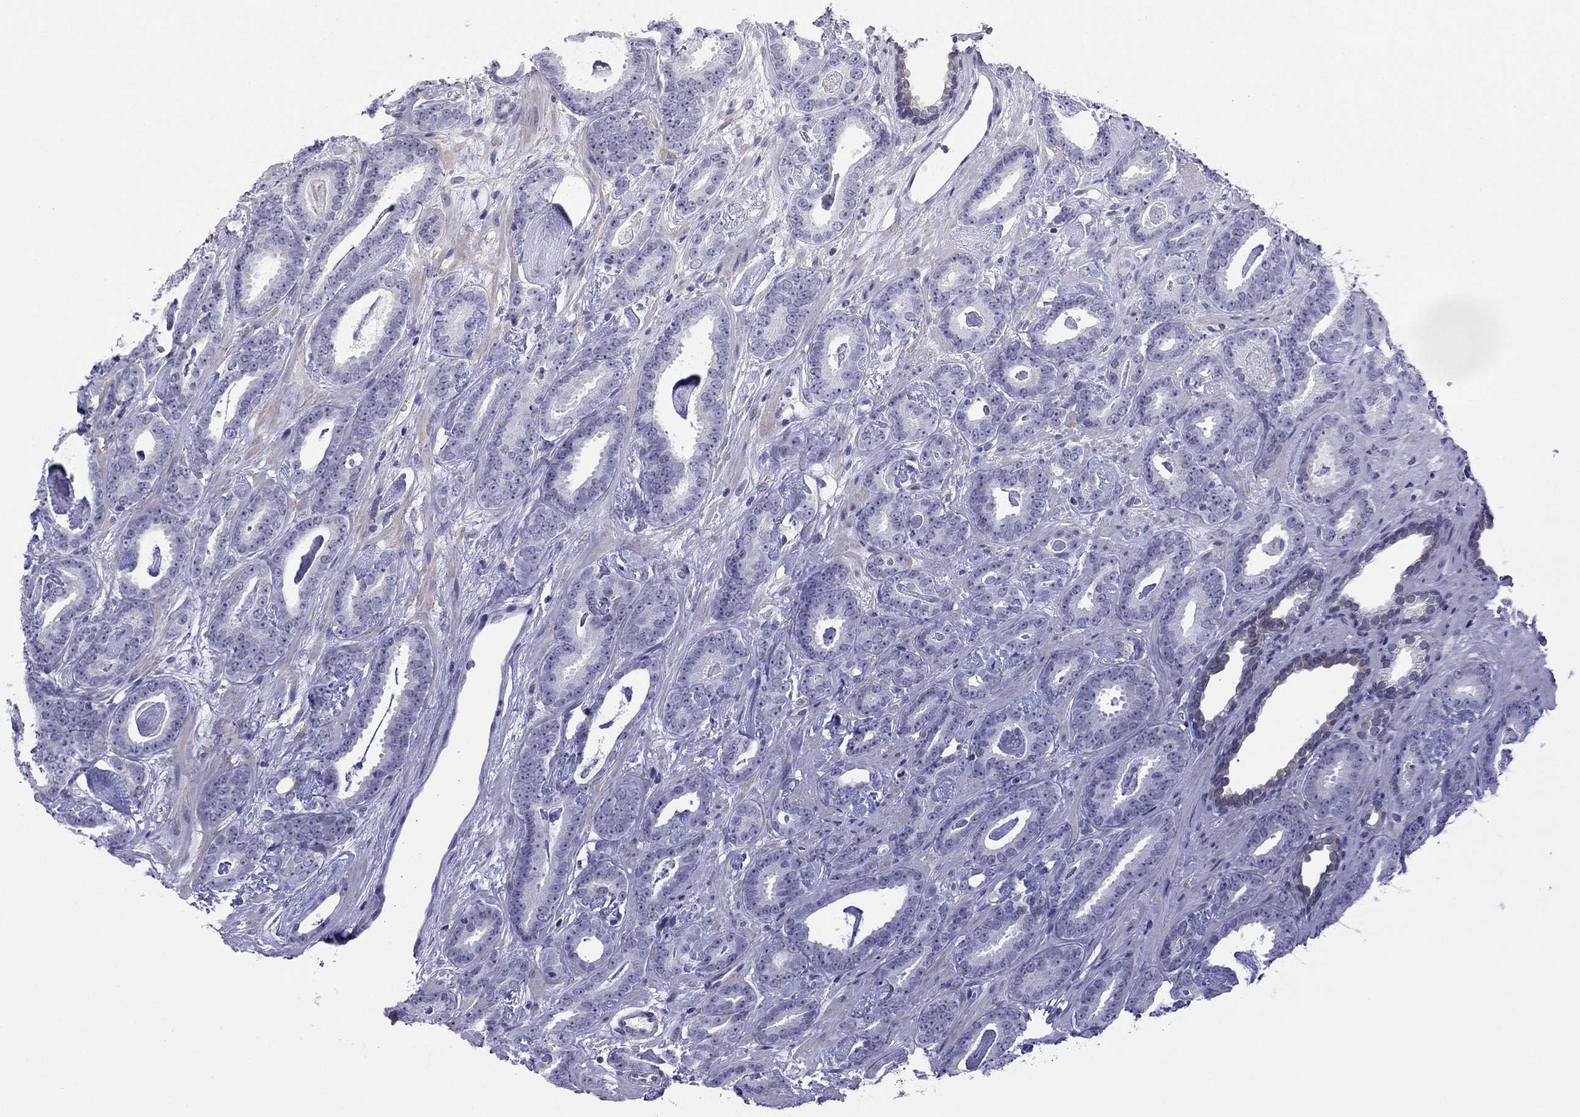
{"staining": {"intensity": "negative", "quantity": "none", "location": "none"}, "tissue": "prostate cancer", "cell_type": "Tumor cells", "image_type": "cancer", "snomed": [{"axis": "morphology", "description": "Adenocarcinoma, Medium grade"}, {"axis": "topography", "description": "Prostate and seminal vesicle, NOS"}, {"axis": "topography", "description": "Prostate"}], "caption": "Immunohistochemistry histopathology image of human prostate medium-grade adenocarcinoma stained for a protein (brown), which exhibits no staining in tumor cells.", "gene": "MYMX", "patient": {"sex": "male", "age": 54}}